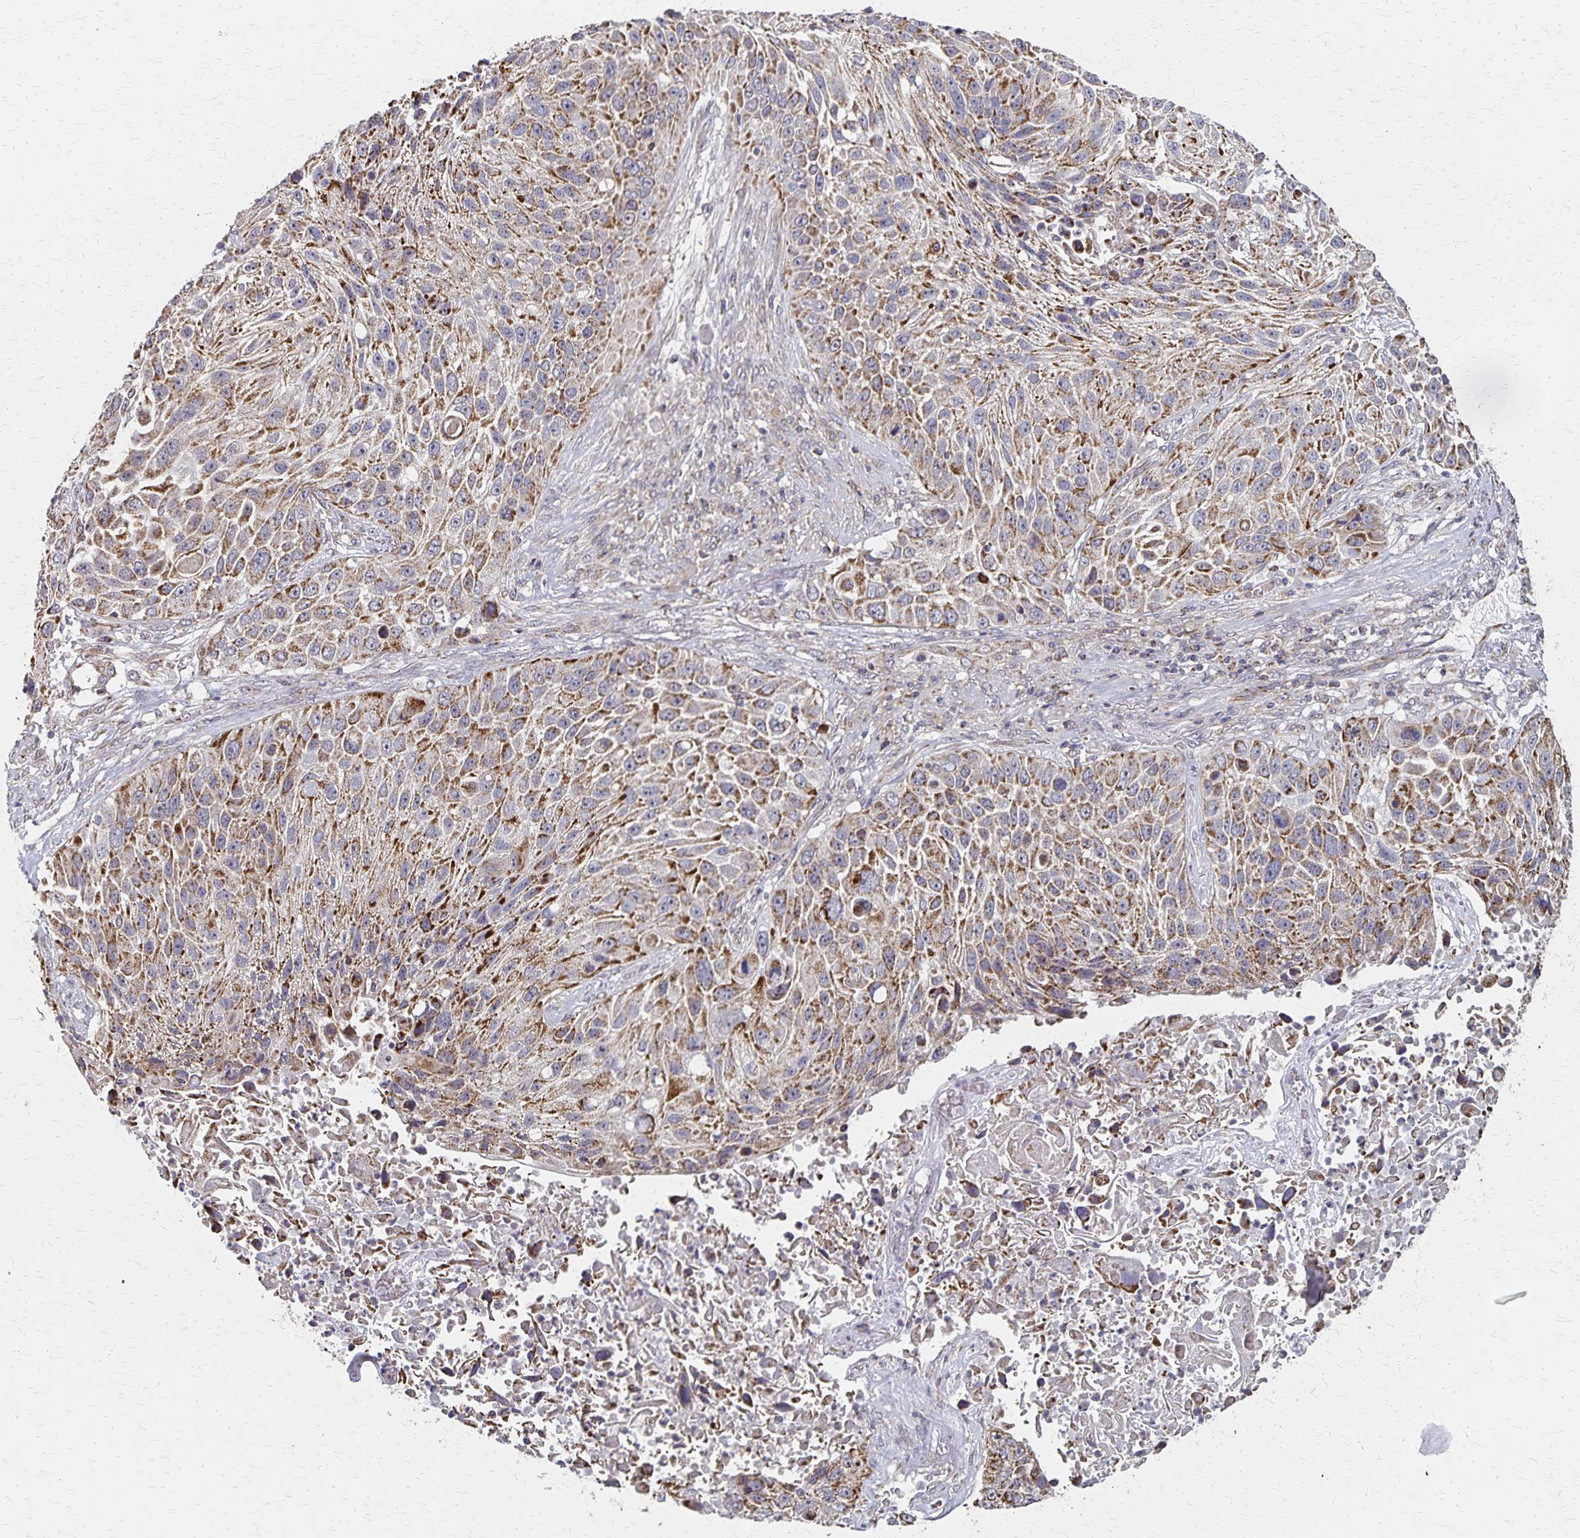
{"staining": {"intensity": "strong", "quantity": ">75%", "location": "cytoplasmic/membranous"}, "tissue": "lung cancer", "cell_type": "Tumor cells", "image_type": "cancer", "snomed": [{"axis": "morphology", "description": "Normal morphology"}, {"axis": "morphology", "description": "Squamous cell carcinoma, NOS"}, {"axis": "topography", "description": "Lymph node"}, {"axis": "topography", "description": "Lung"}], "caption": "An immunohistochemistry (IHC) histopathology image of tumor tissue is shown. Protein staining in brown labels strong cytoplasmic/membranous positivity in squamous cell carcinoma (lung) within tumor cells.", "gene": "DYRK4", "patient": {"sex": "male", "age": 67}}